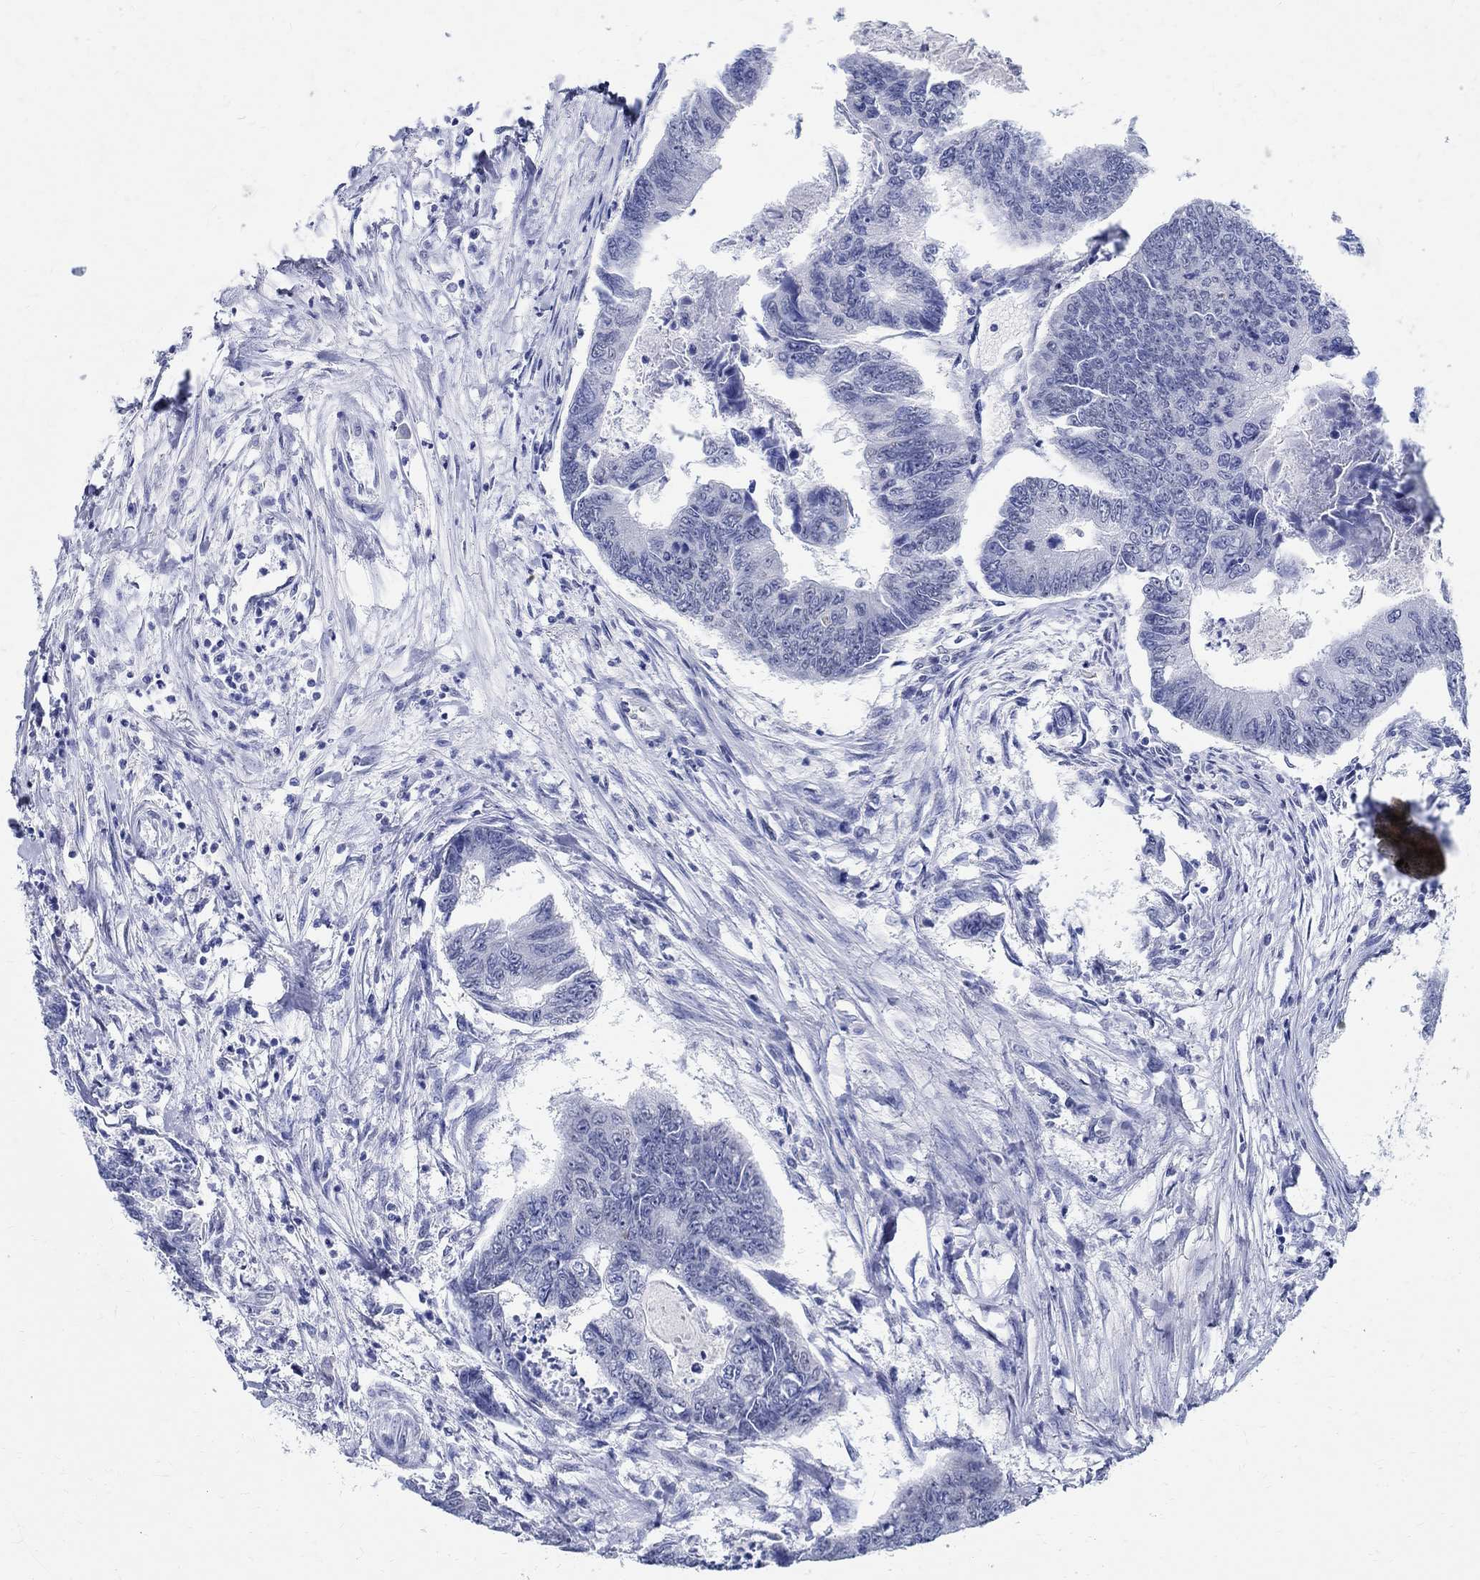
{"staining": {"intensity": "negative", "quantity": "none", "location": "none"}, "tissue": "colorectal cancer", "cell_type": "Tumor cells", "image_type": "cancer", "snomed": [{"axis": "morphology", "description": "Adenocarcinoma, NOS"}, {"axis": "topography", "description": "Colon"}], "caption": "The histopathology image shows no staining of tumor cells in colorectal cancer.", "gene": "TSPAN16", "patient": {"sex": "female", "age": 65}}